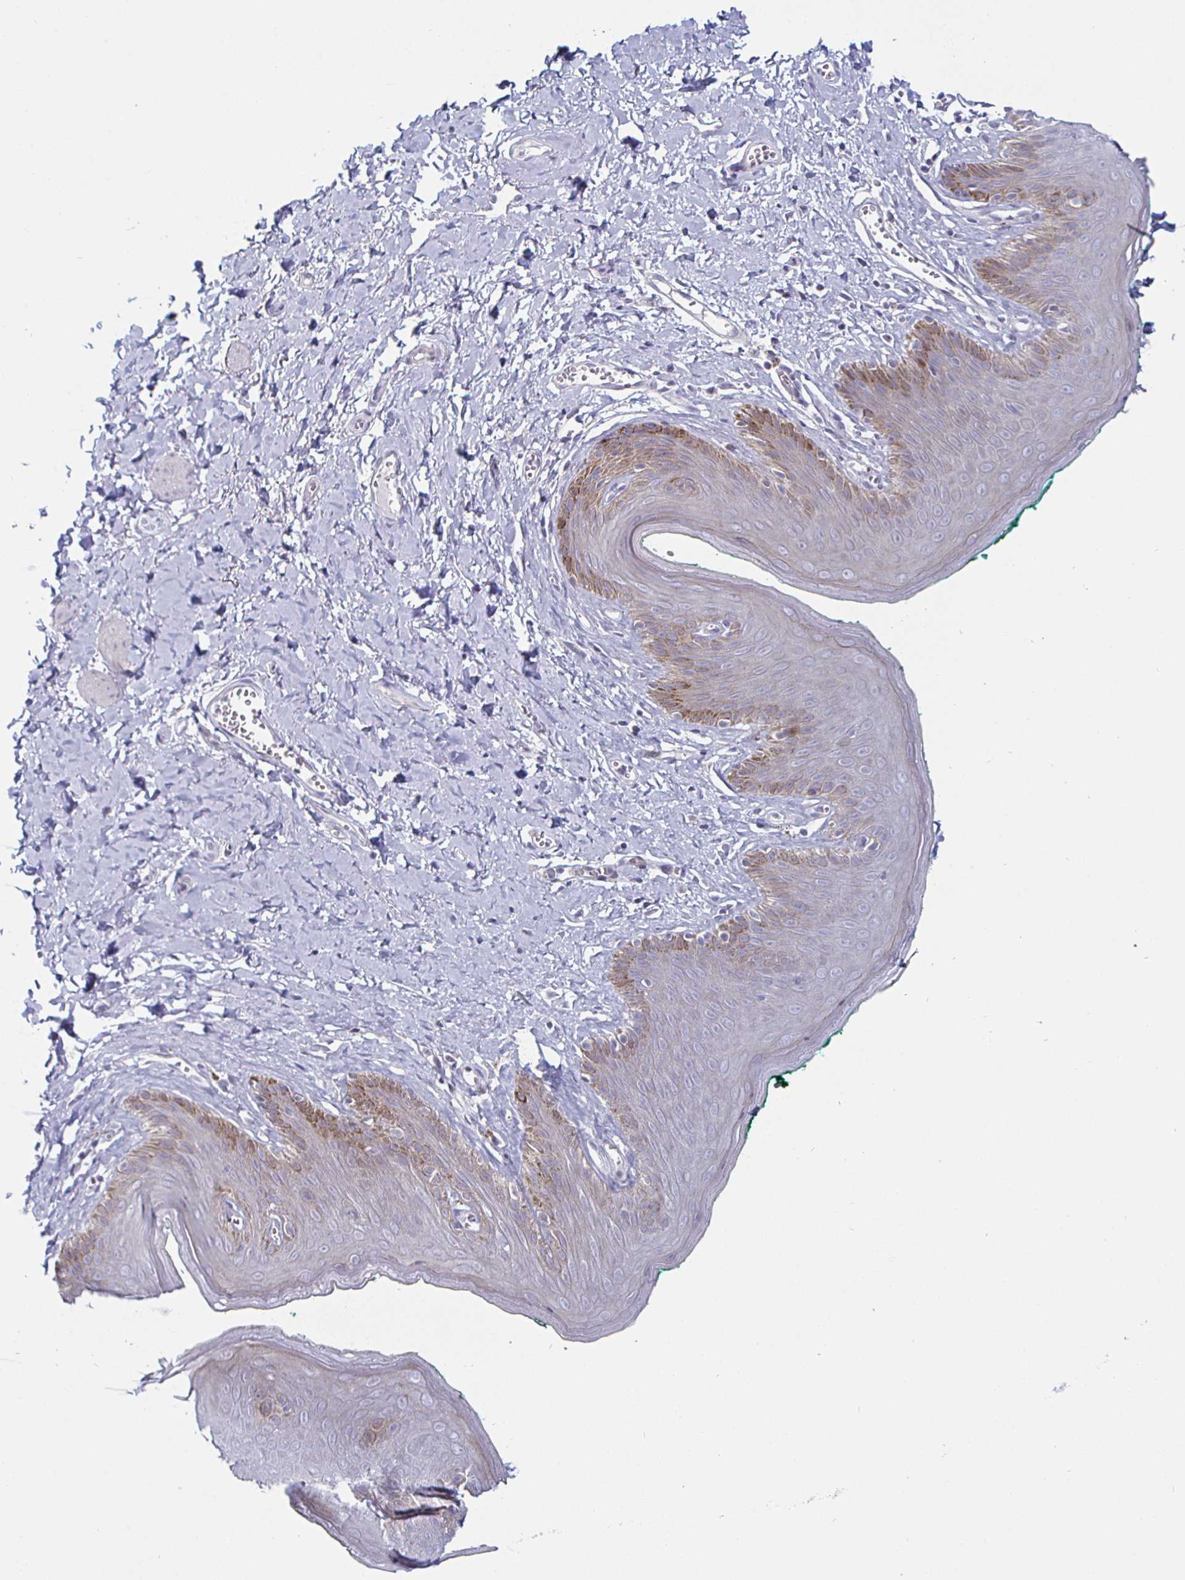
{"staining": {"intensity": "moderate", "quantity": "<25%", "location": "cytoplasmic/membranous,nuclear"}, "tissue": "skin", "cell_type": "Epidermal cells", "image_type": "normal", "snomed": [{"axis": "morphology", "description": "Normal tissue, NOS"}, {"axis": "topography", "description": "Vulva"}, {"axis": "topography", "description": "Peripheral nerve tissue"}], "caption": "An image showing moderate cytoplasmic/membranous,nuclear expression in approximately <25% of epidermal cells in unremarkable skin, as visualized by brown immunohistochemical staining.", "gene": "DMRTB1", "patient": {"sex": "female", "age": 66}}